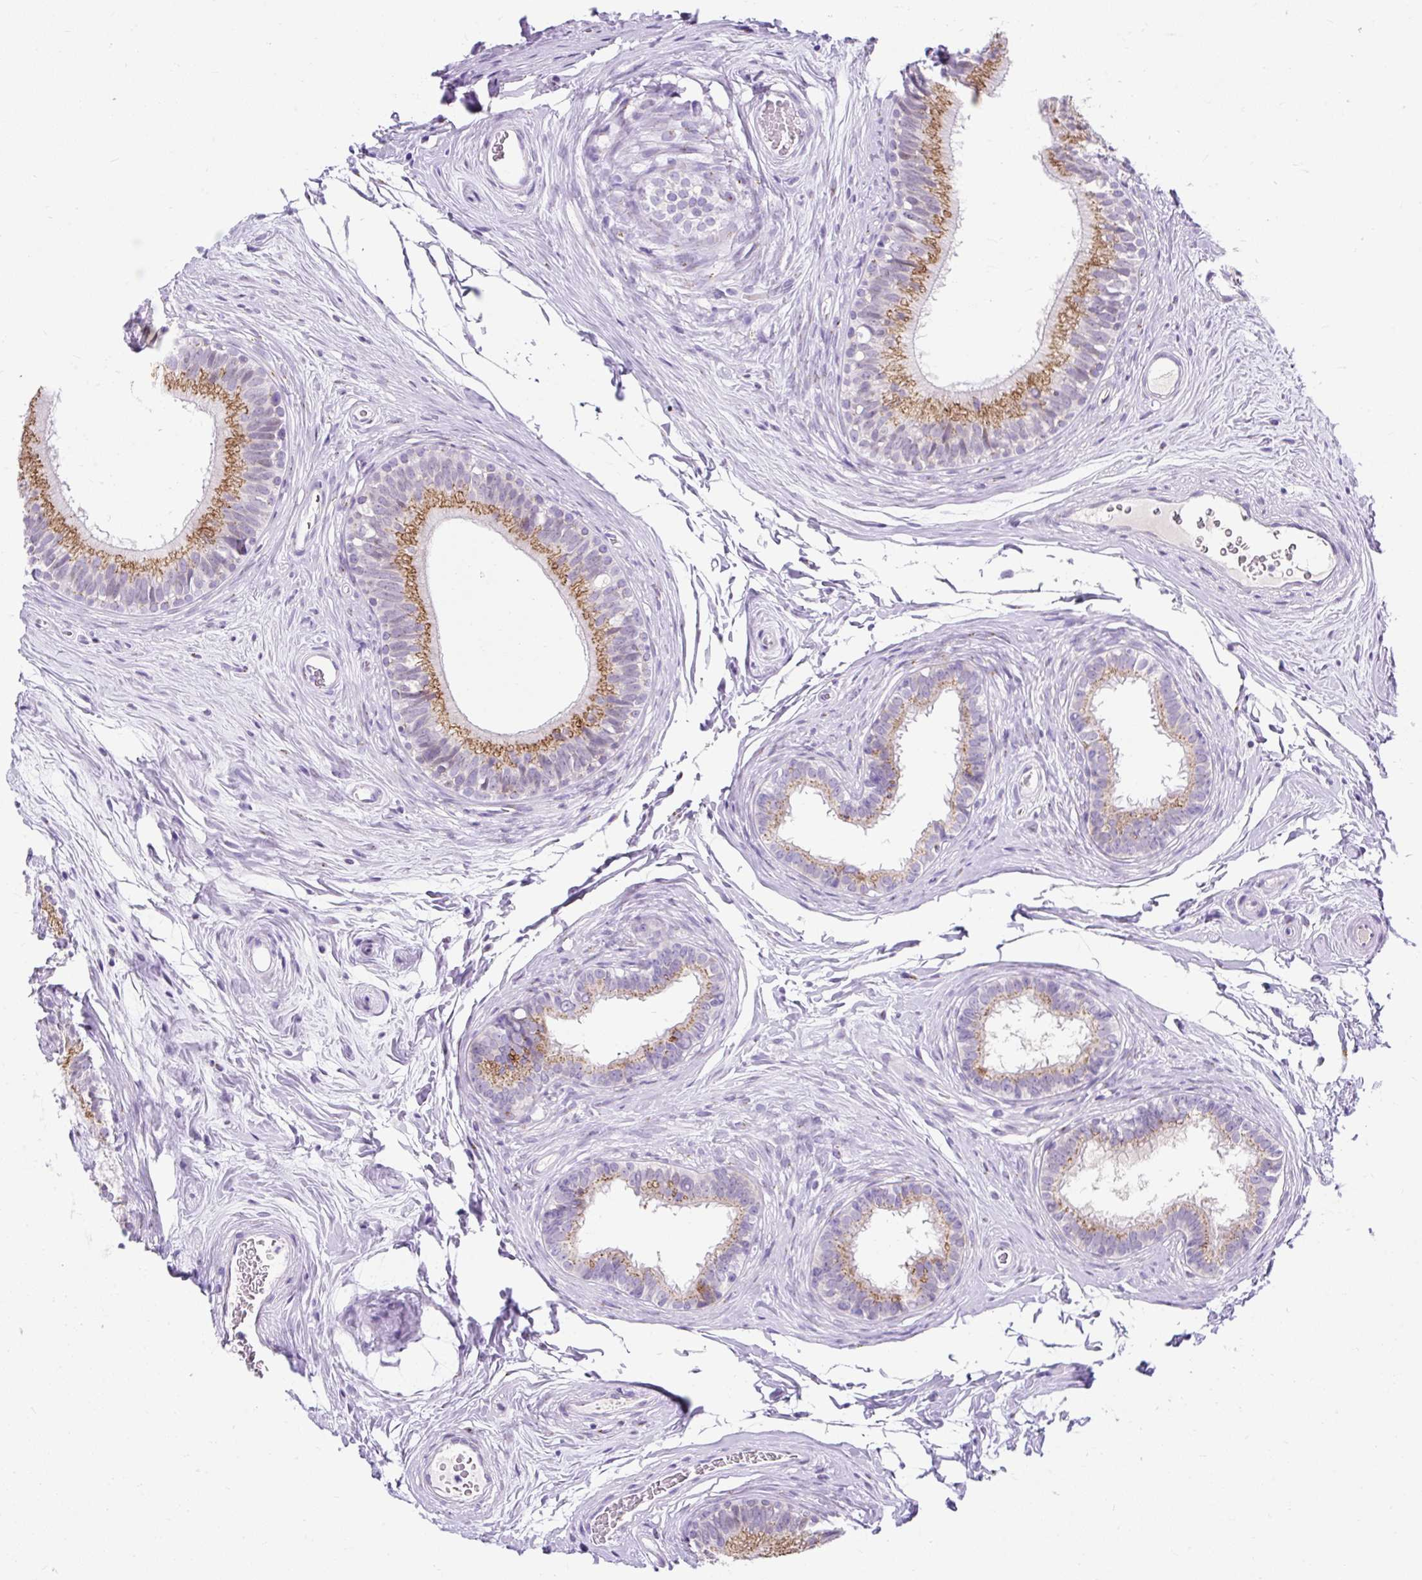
{"staining": {"intensity": "moderate", "quantity": ">75%", "location": "cytoplasmic/membranous"}, "tissue": "epididymis", "cell_type": "Glandular cells", "image_type": "normal", "snomed": [{"axis": "morphology", "description": "Normal tissue, NOS"}, {"axis": "topography", "description": "Epididymis"}], "caption": "Moderate cytoplasmic/membranous protein positivity is seen in approximately >75% of glandular cells in epididymis. The protein is stained brown, and the nuclei are stained in blue (DAB IHC with brightfield microscopy, high magnification).", "gene": "GOLGA8A", "patient": {"sex": "male", "age": 33}}